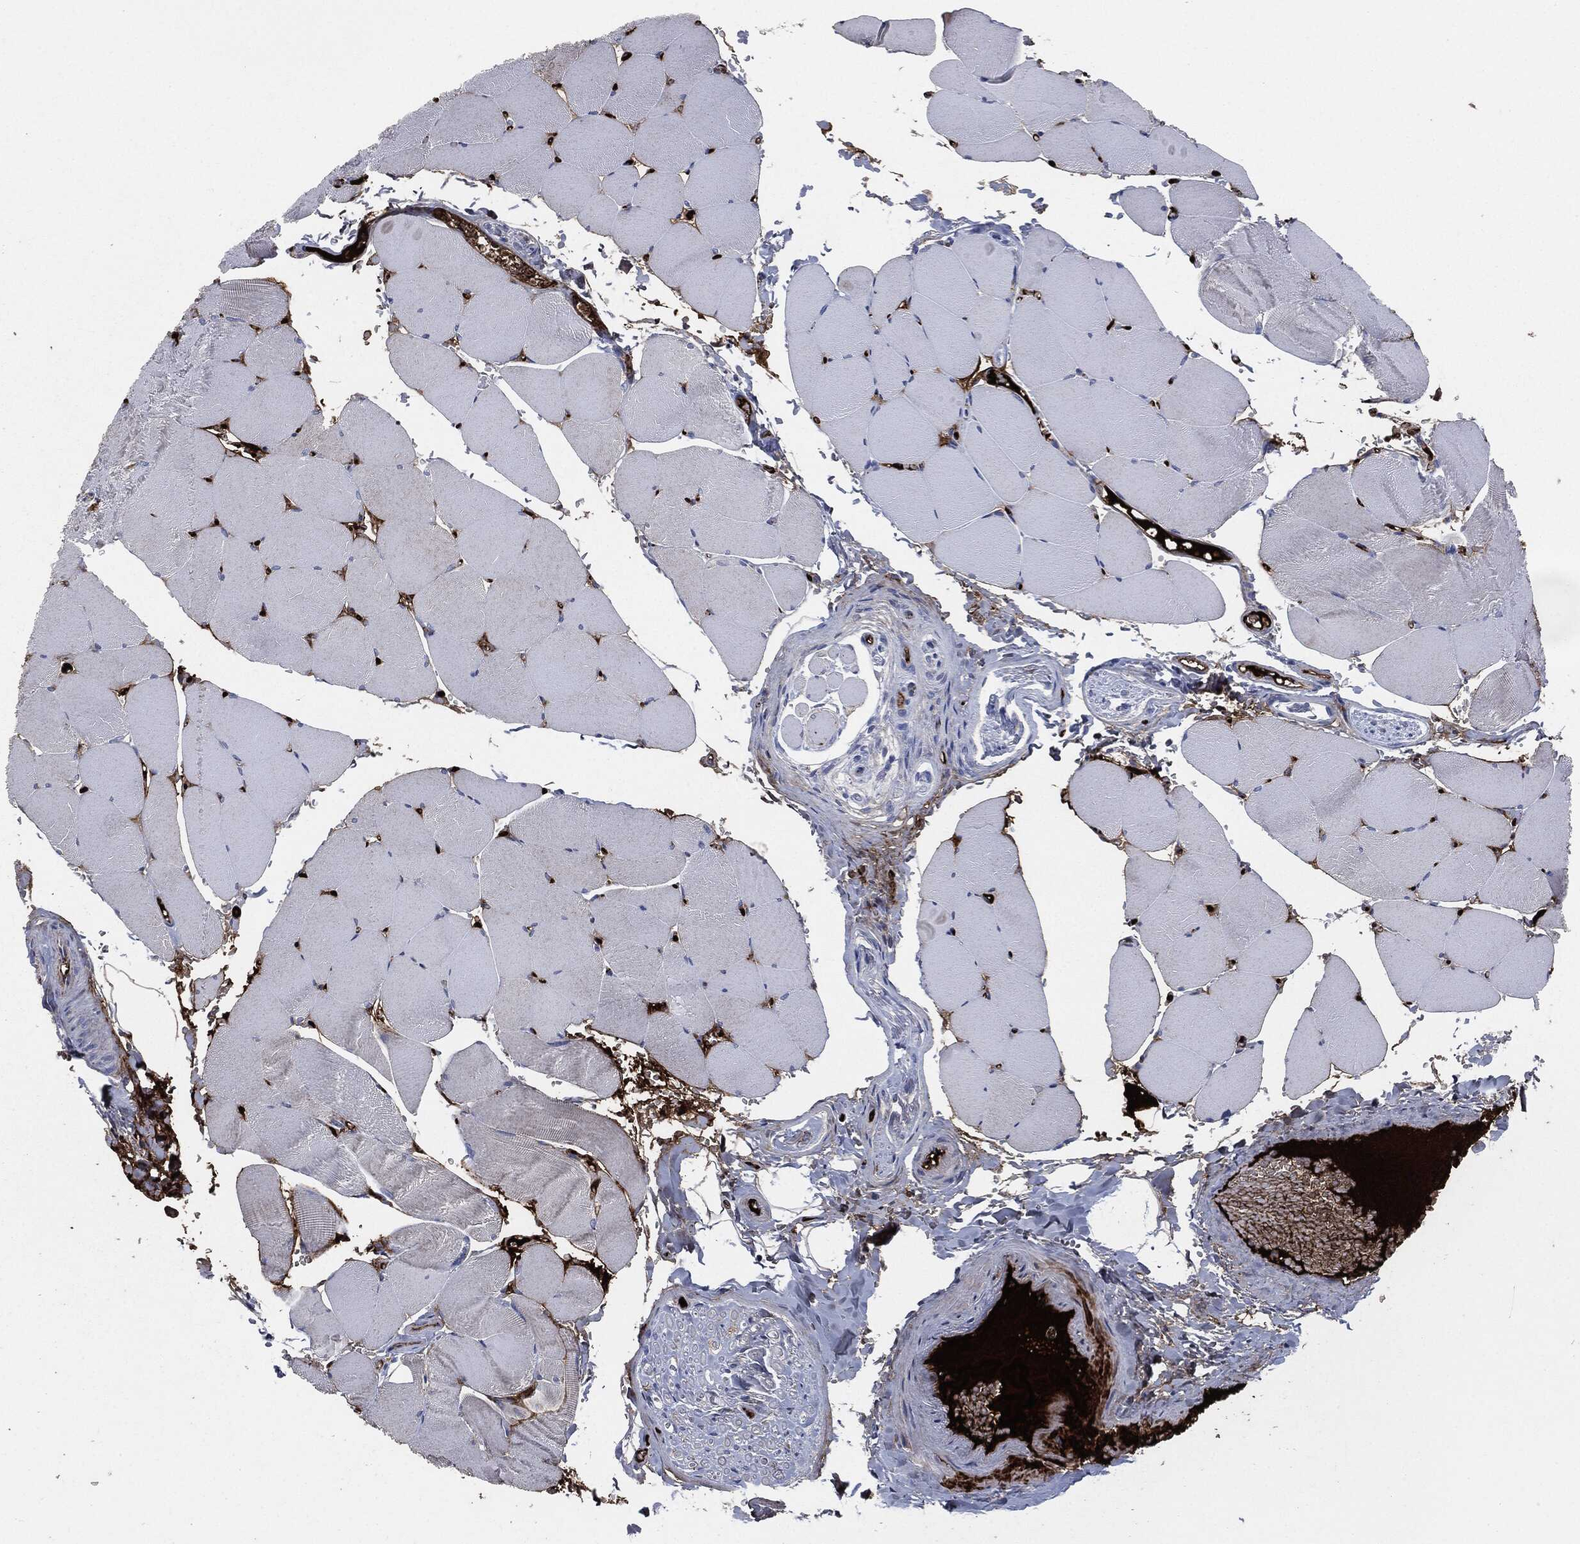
{"staining": {"intensity": "negative", "quantity": "none", "location": "none"}, "tissue": "skeletal muscle", "cell_type": "Myocytes", "image_type": "normal", "snomed": [{"axis": "morphology", "description": "Normal tissue, NOS"}, {"axis": "topography", "description": "Skeletal muscle"}], "caption": "DAB (3,3'-diaminobenzidine) immunohistochemical staining of unremarkable skeletal muscle exhibits no significant staining in myocytes.", "gene": "APOB", "patient": {"sex": "female", "age": 37}}